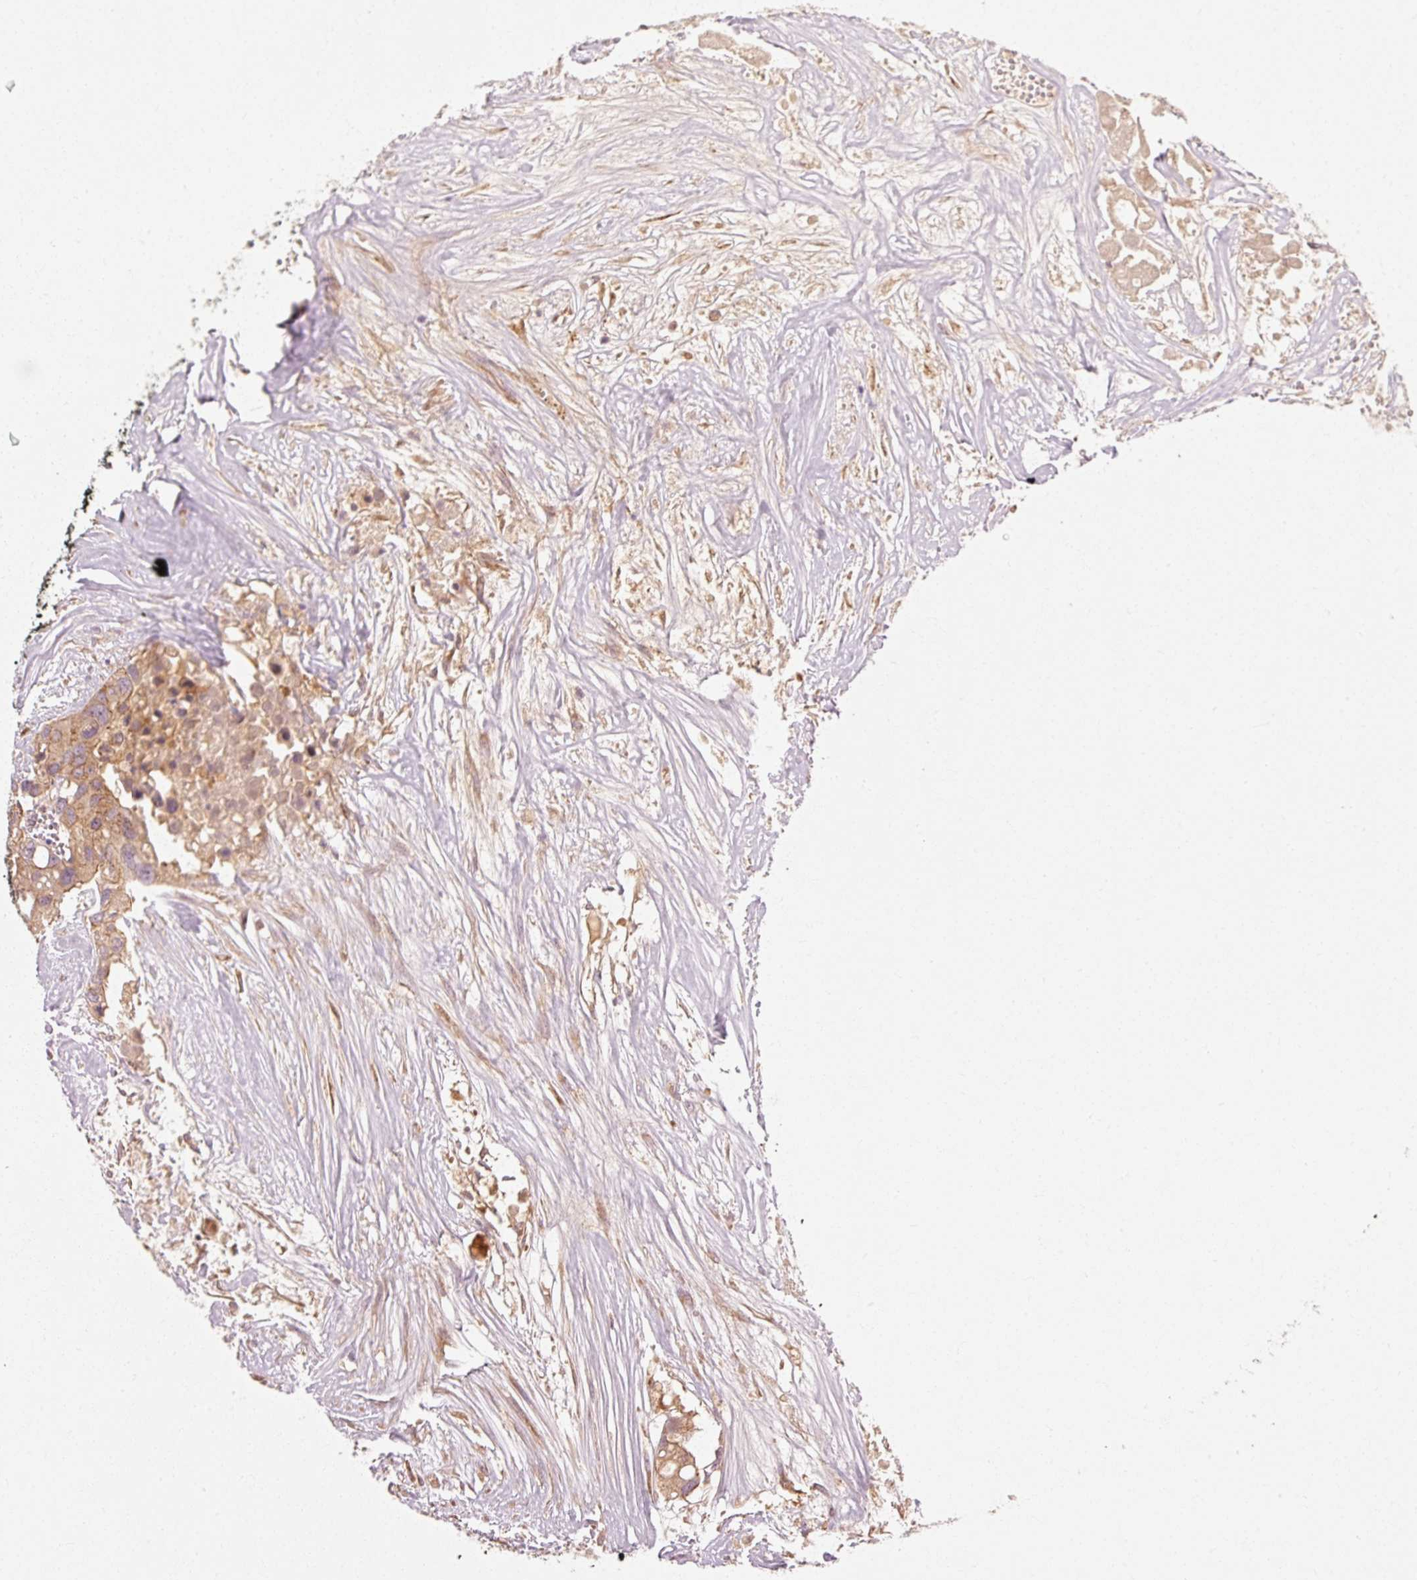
{"staining": {"intensity": "weak", "quantity": ">75%", "location": "cytoplasmic/membranous"}, "tissue": "colorectal cancer", "cell_type": "Tumor cells", "image_type": "cancer", "snomed": [{"axis": "morphology", "description": "Adenocarcinoma, NOS"}, {"axis": "topography", "description": "Colon"}], "caption": "IHC (DAB) staining of human colorectal cancer demonstrates weak cytoplasmic/membranous protein staining in about >75% of tumor cells.", "gene": "CTNNA1", "patient": {"sex": "male", "age": 77}}